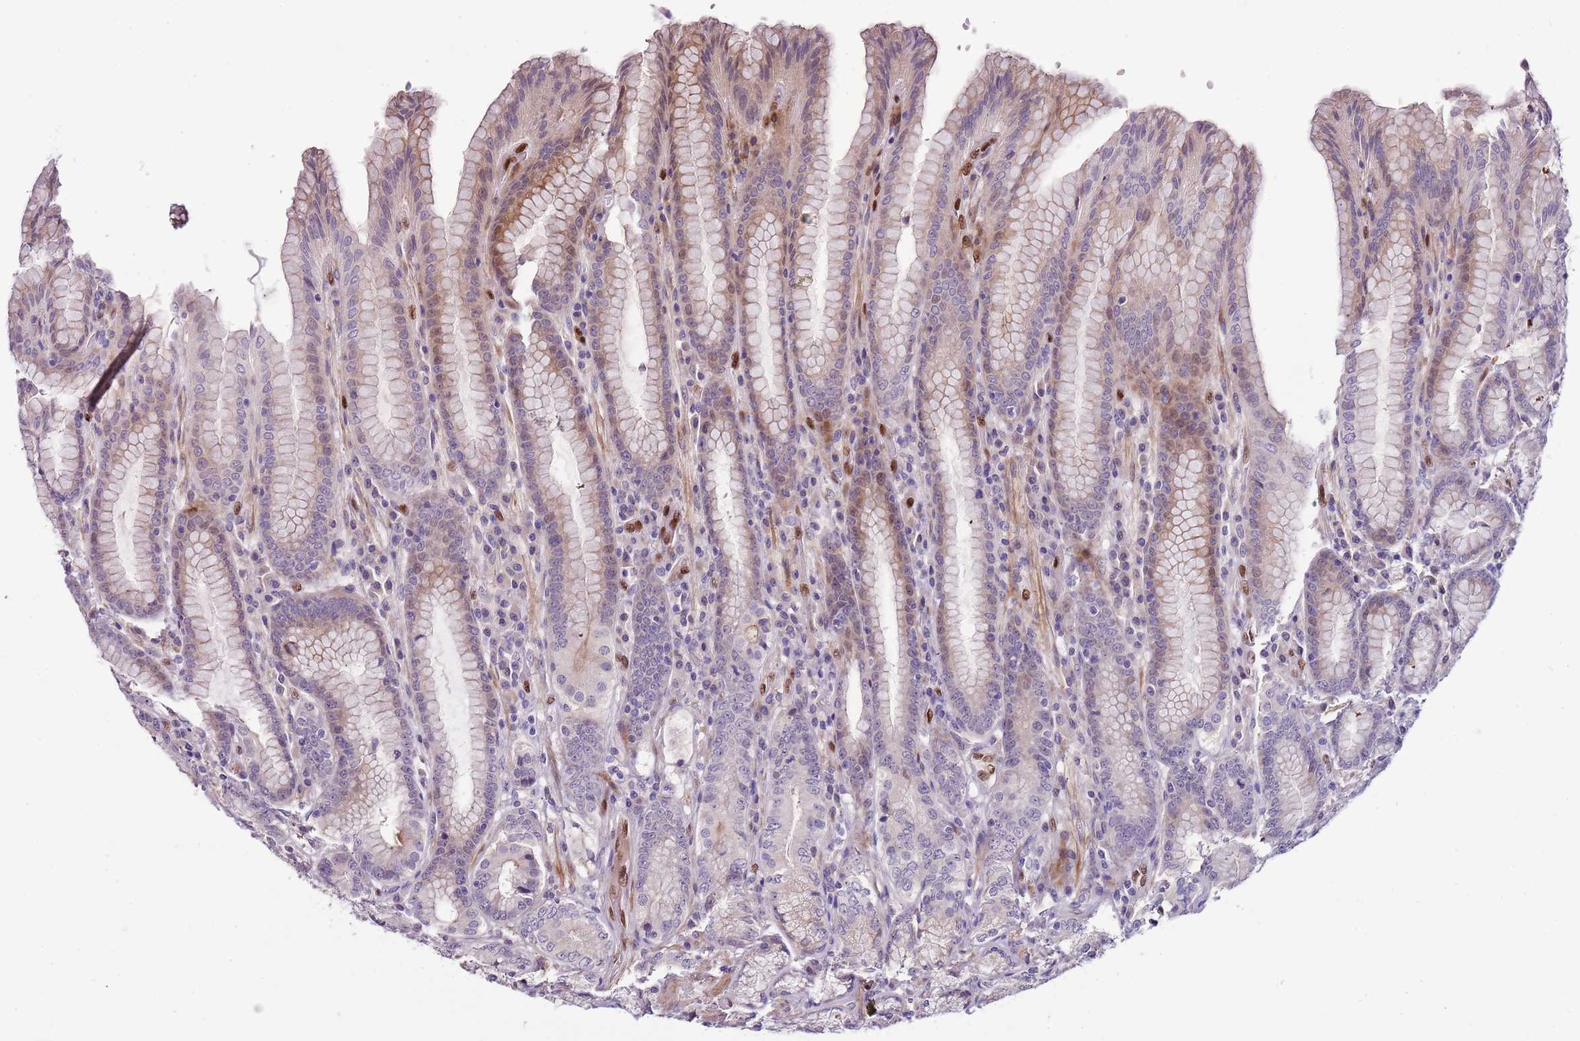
{"staining": {"intensity": "weak", "quantity": "<25%", "location": "cytoplasmic/membranous"}, "tissue": "stomach", "cell_type": "Glandular cells", "image_type": "normal", "snomed": [{"axis": "morphology", "description": "Normal tissue, NOS"}, {"axis": "topography", "description": "Stomach, upper"}, {"axis": "topography", "description": "Stomach, lower"}], "caption": "This image is of normal stomach stained with IHC to label a protein in brown with the nuclei are counter-stained blue. There is no staining in glandular cells.", "gene": "NKX2", "patient": {"sex": "female", "age": 76}}